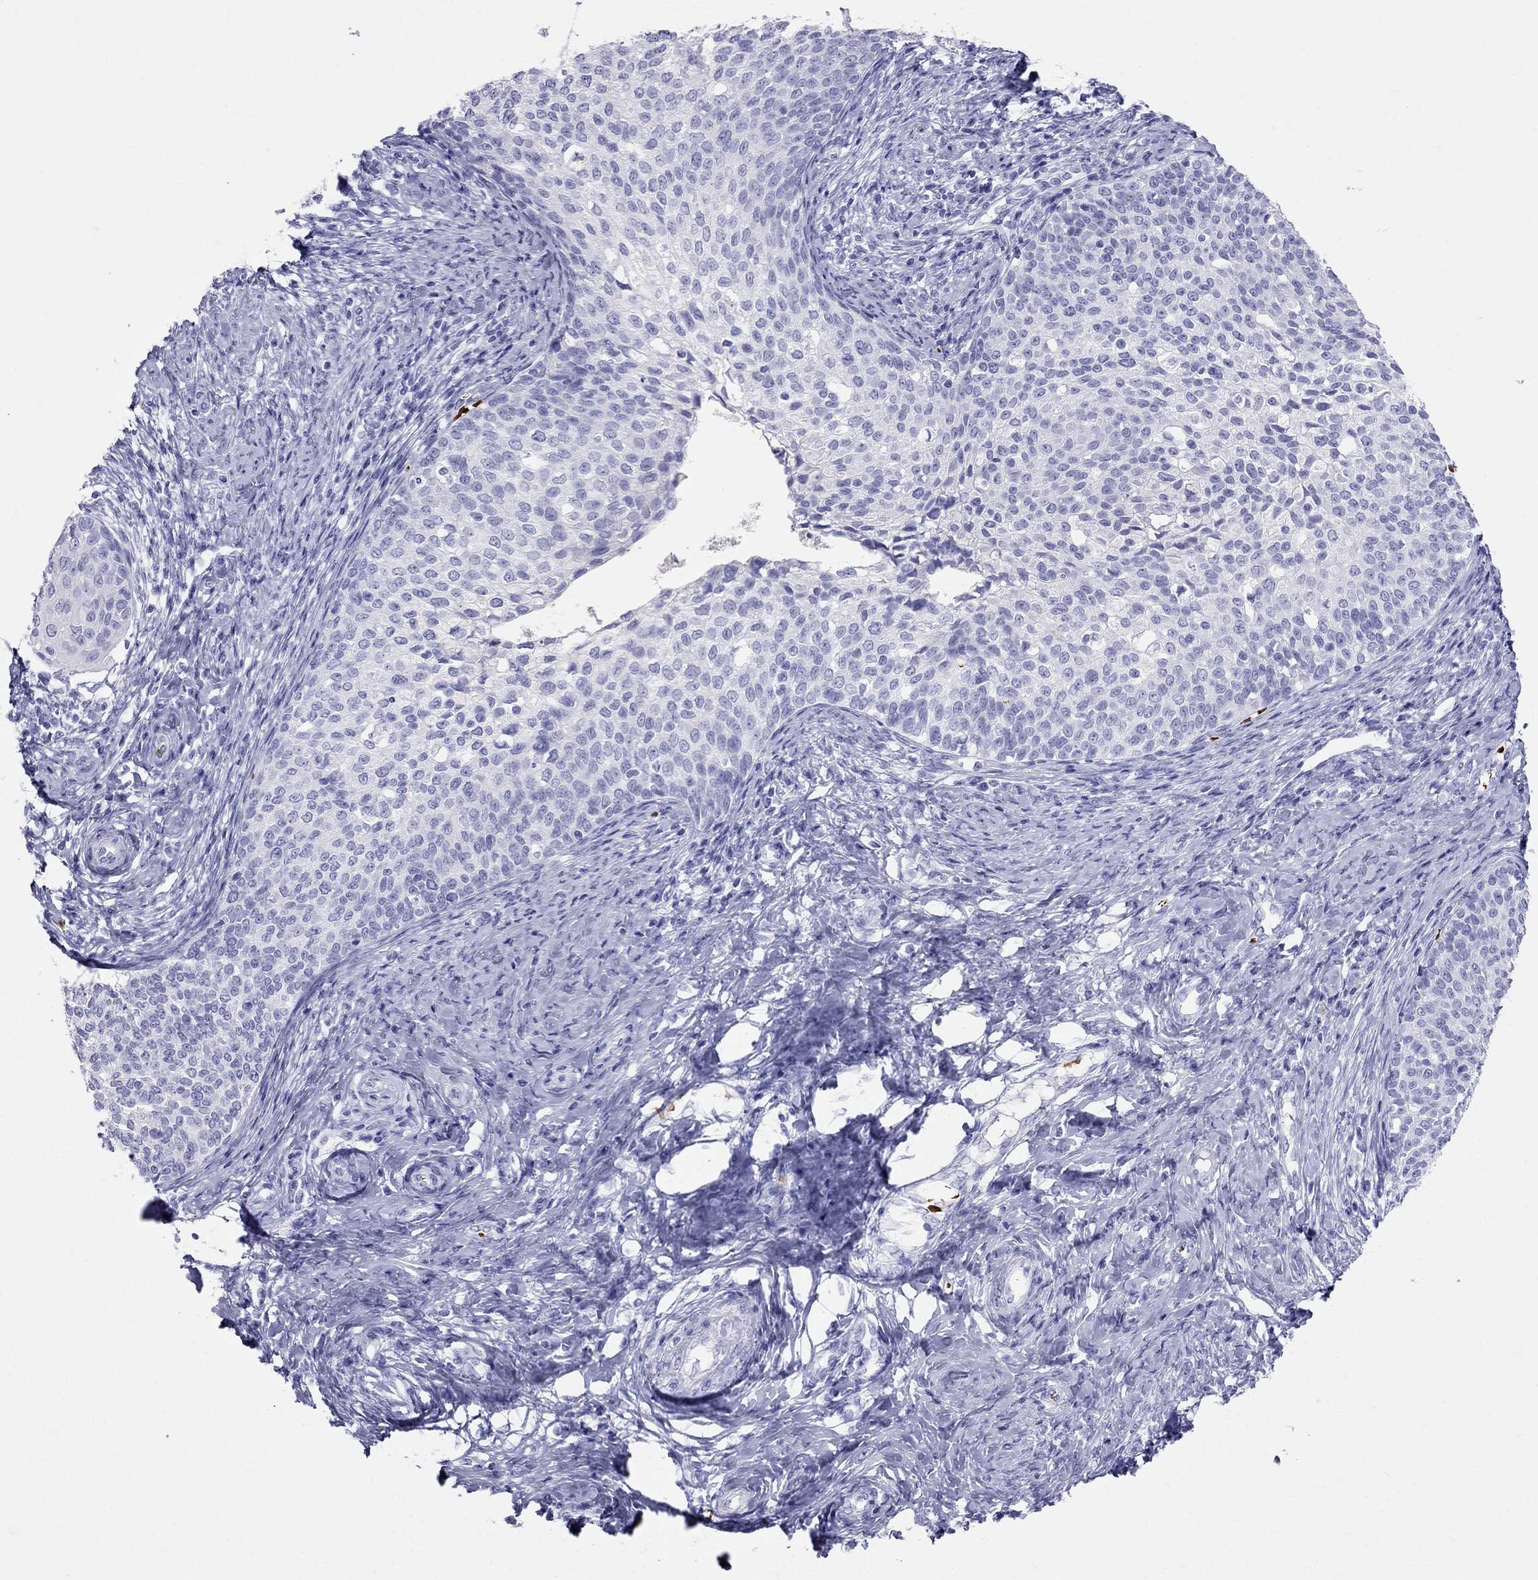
{"staining": {"intensity": "negative", "quantity": "none", "location": "none"}, "tissue": "cervical cancer", "cell_type": "Tumor cells", "image_type": "cancer", "snomed": [{"axis": "morphology", "description": "Squamous cell carcinoma, NOS"}, {"axis": "topography", "description": "Cervix"}], "caption": "There is no significant staining in tumor cells of squamous cell carcinoma (cervical).", "gene": "DNAAF6", "patient": {"sex": "female", "age": 51}}